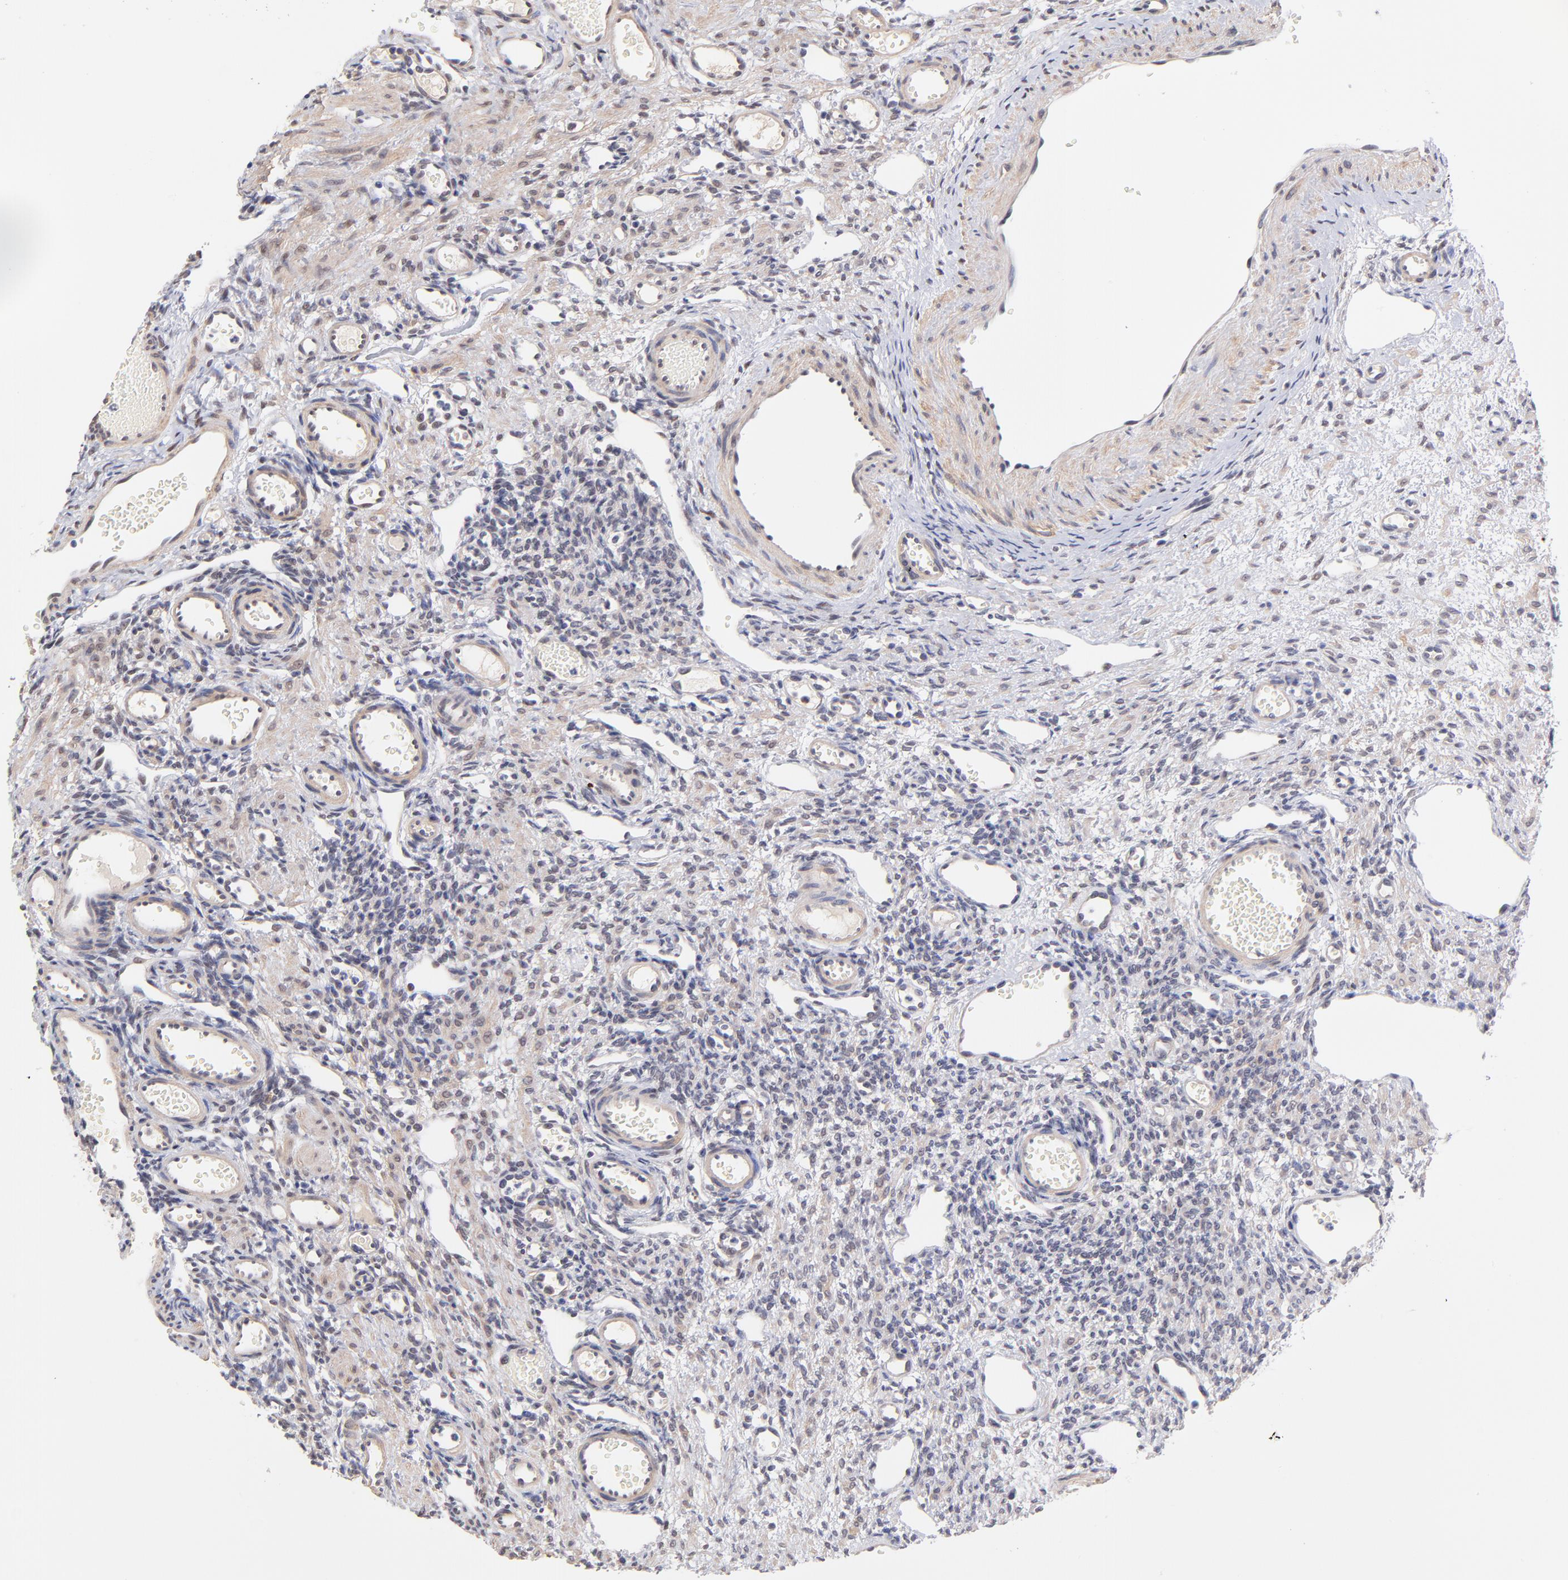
{"staining": {"intensity": "moderate", "quantity": ">75%", "location": "cytoplasmic/membranous"}, "tissue": "ovary", "cell_type": "Follicle cells", "image_type": "normal", "snomed": [{"axis": "morphology", "description": "Normal tissue, NOS"}, {"axis": "topography", "description": "Ovary"}], "caption": "Benign ovary exhibits moderate cytoplasmic/membranous expression in about >75% of follicle cells, visualized by immunohistochemistry.", "gene": "UBE2E2", "patient": {"sex": "female", "age": 33}}